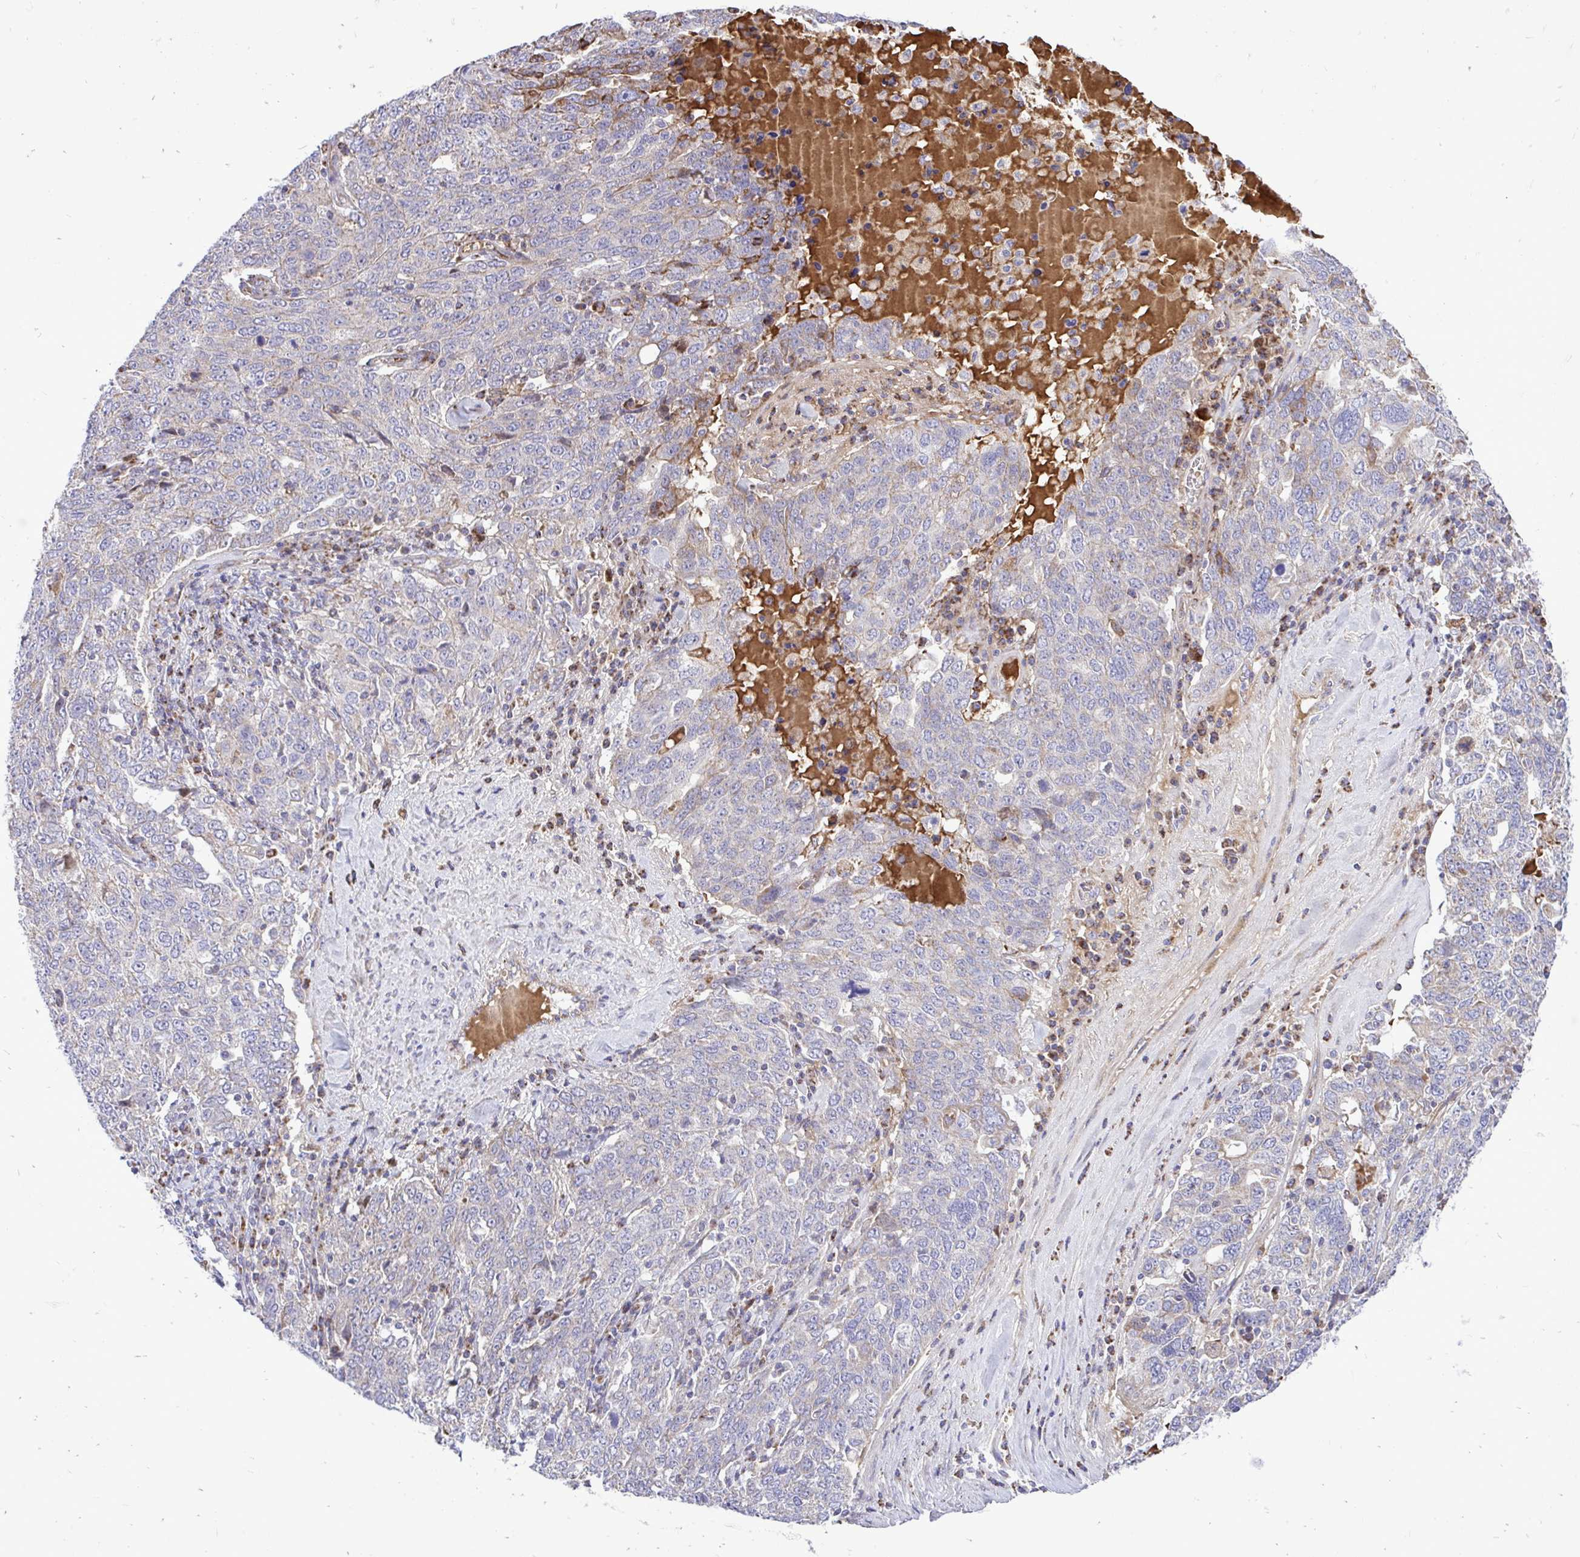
{"staining": {"intensity": "weak", "quantity": "<25%", "location": "cytoplasmic/membranous"}, "tissue": "ovarian cancer", "cell_type": "Tumor cells", "image_type": "cancer", "snomed": [{"axis": "morphology", "description": "Carcinoma, endometroid"}, {"axis": "topography", "description": "Ovary"}], "caption": "Ovarian cancer stained for a protein using immunohistochemistry (IHC) exhibits no expression tumor cells.", "gene": "ATP13A2", "patient": {"sex": "female", "age": 62}}